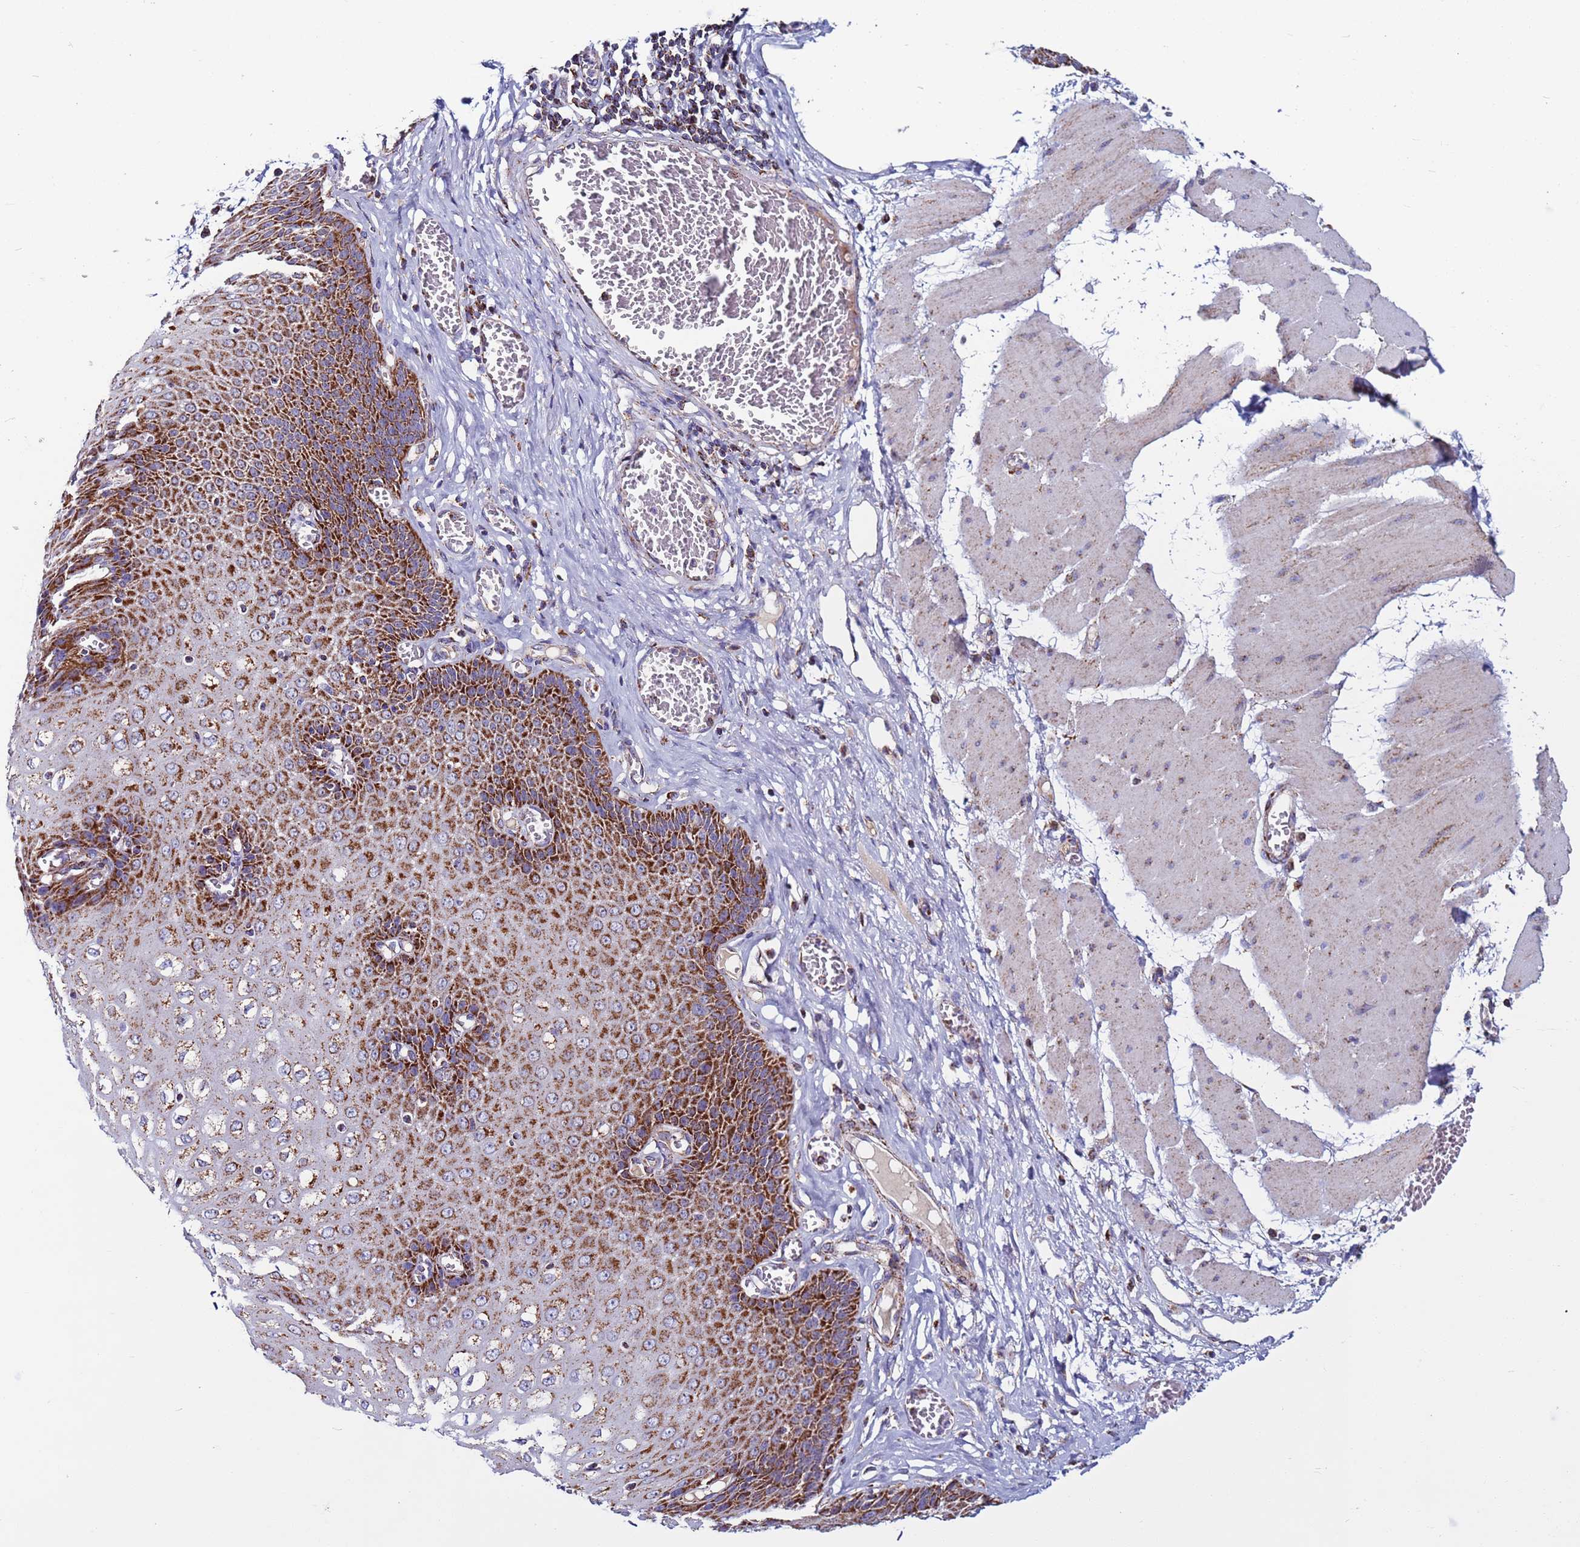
{"staining": {"intensity": "strong", "quantity": ">75%", "location": "cytoplasmic/membranous"}, "tissue": "esophagus", "cell_type": "Squamous epithelial cells", "image_type": "normal", "snomed": [{"axis": "morphology", "description": "Normal tissue, NOS"}, {"axis": "topography", "description": "Esophagus"}], "caption": "Immunohistochemistry micrograph of normal esophagus: human esophagus stained using immunohistochemistry reveals high levels of strong protein expression localized specifically in the cytoplasmic/membranous of squamous epithelial cells, appearing as a cytoplasmic/membranous brown color.", "gene": "ZBTB39", "patient": {"sex": "male", "age": 60}}